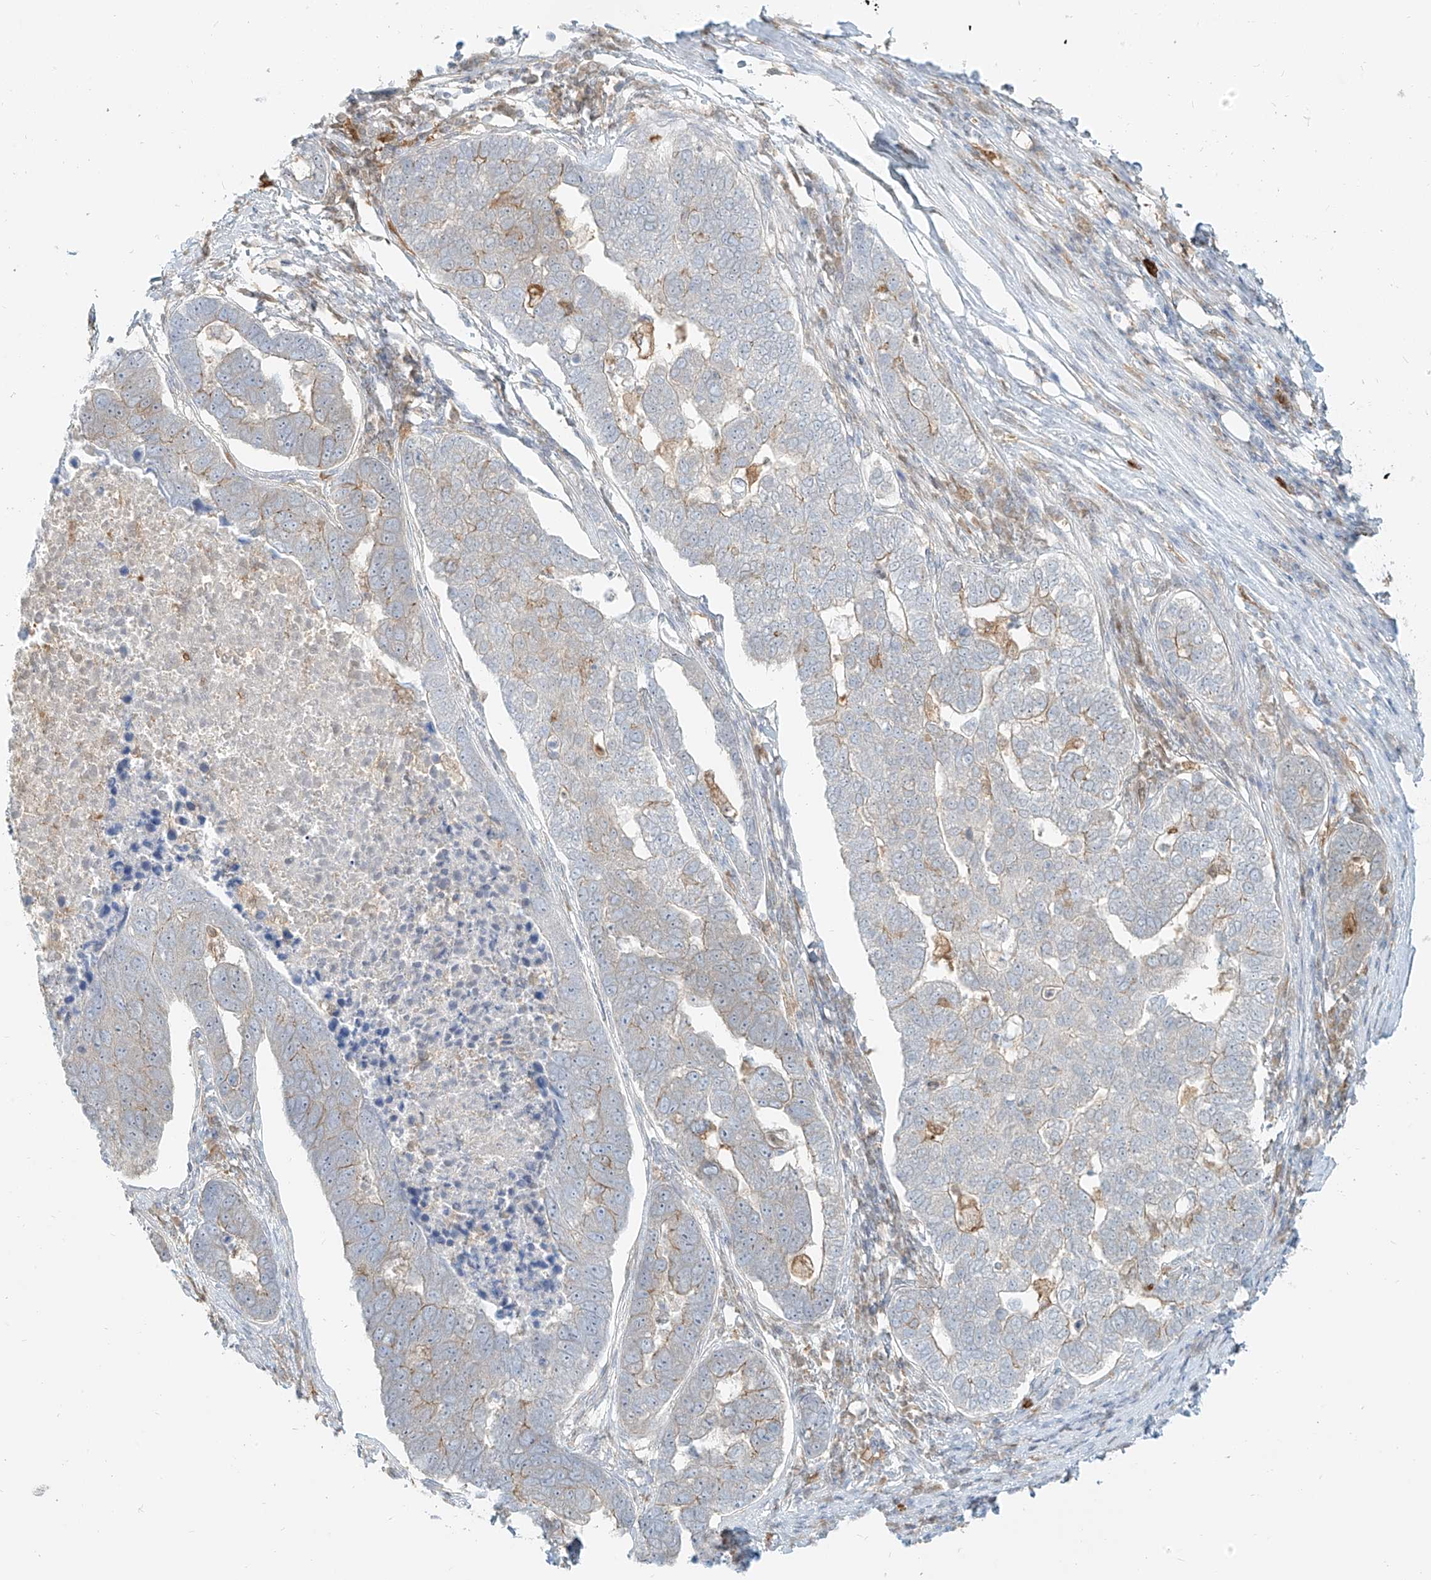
{"staining": {"intensity": "weak", "quantity": "<25%", "location": "cytoplasmic/membranous"}, "tissue": "pancreatic cancer", "cell_type": "Tumor cells", "image_type": "cancer", "snomed": [{"axis": "morphology", "description": "Adenocarcinoma, NOS"}, {"axis": "topography", "description": "Pancreas"}], "caption": "Immunohistochemical staining of human pancreatic adenocarcinoma reveals no significant expression in tumor cells.", "gene": "PGD", "patient": {"sex": "female", "age": 61}}